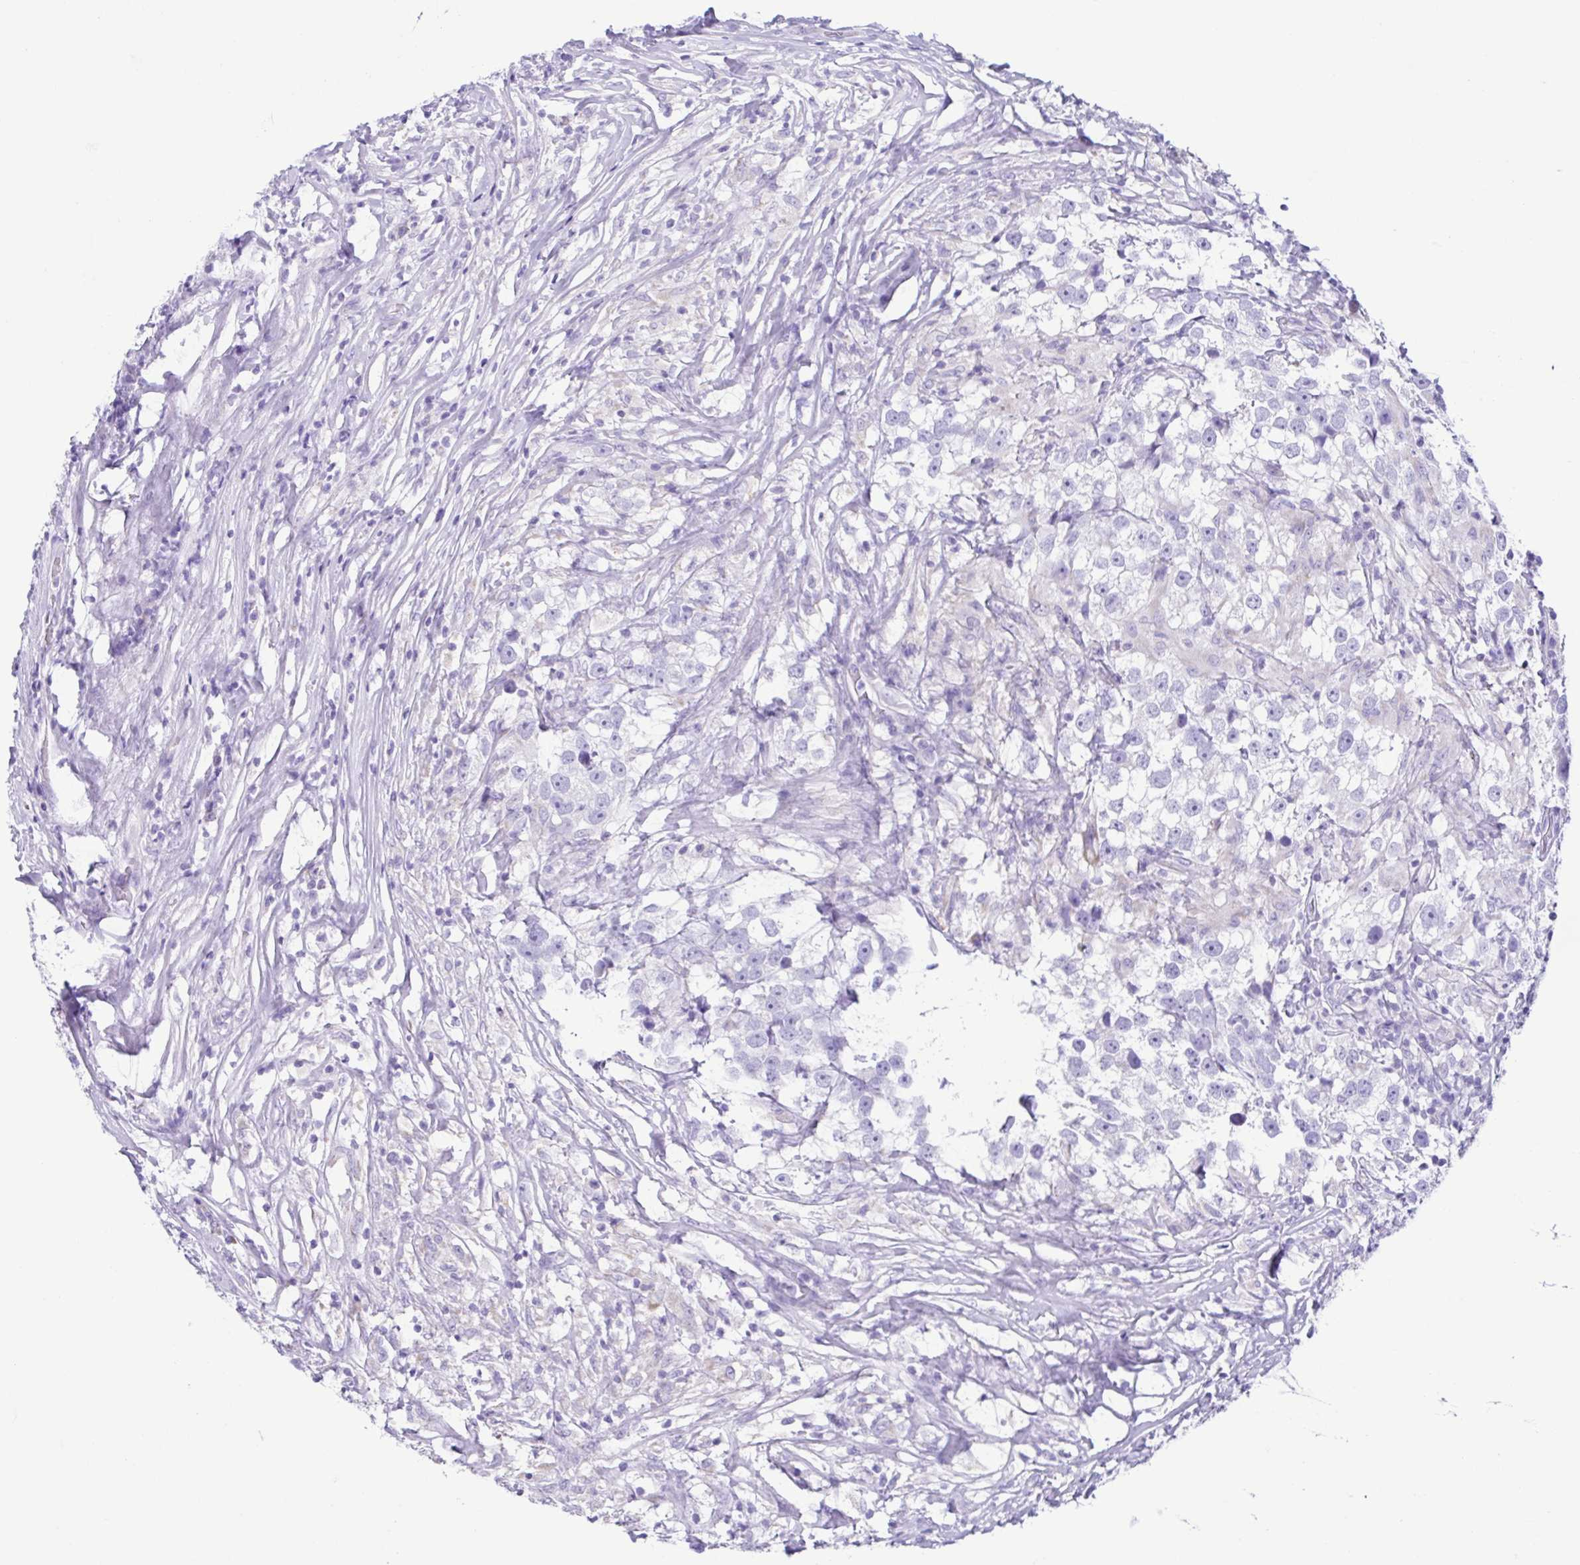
{"staining": {"intensity": "negative", "quantity": "none", "location": "none"}, "tissue": "testis cancer", "cell_type": "Tumor cells", "image_type": "cancer", "snomed": [{"axis": "morphology", "description": "Seminoma, NOS"}, {"axis": "topography", "description": "Testis"}], "caption": "This is a image of IHC staining of seminoma (testis), which shows no positivity in tumor cells.", "gene": "ACTRT3", "patient": {"sex": "male", "age": 46}}